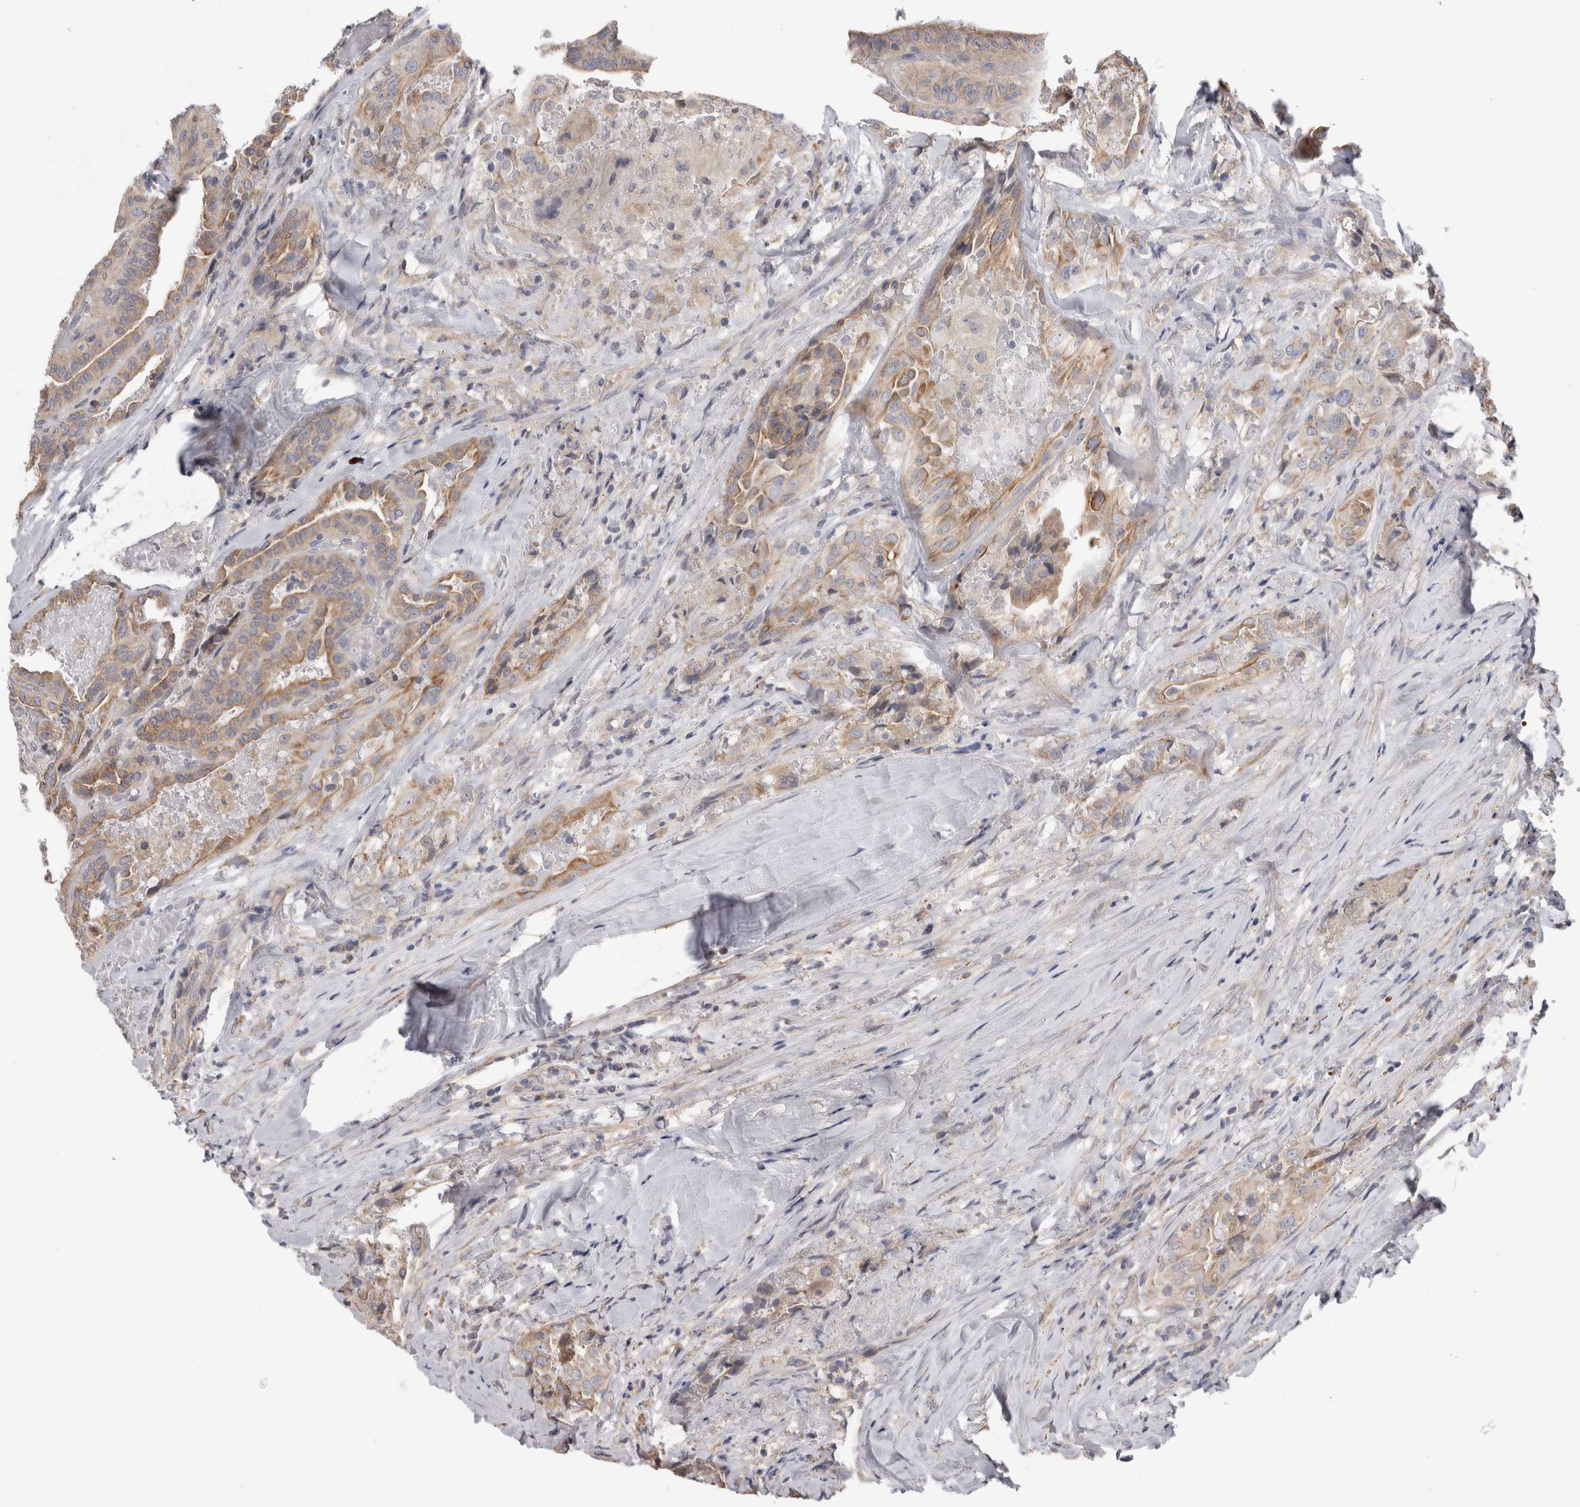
{"staining": {"intensity": "weak", "quantity": ">75%", "location": "cytoplasmic/membranous"}, "tissue": "thyroid cancer", "cell_type": "Tumor cells", "image_type": "cancer", "snomed": [{"axis": "morphology", "description": "Papillary adenocarcinoma, NOS"}, {"axis": "topography", "description": "Thyroid gland"}], "caption": "Immunohistochemical staining of human papillary adenocarcinoma (thyroid) reveals low levels of weak cytoplasmic/membranous protein positivity in approximately >75% of tumor cells. (Brightfield microscopy of DAB IHC at high magnification).", "gene": "SMAP2", "patient": {"sex": "male", "age": 77}}